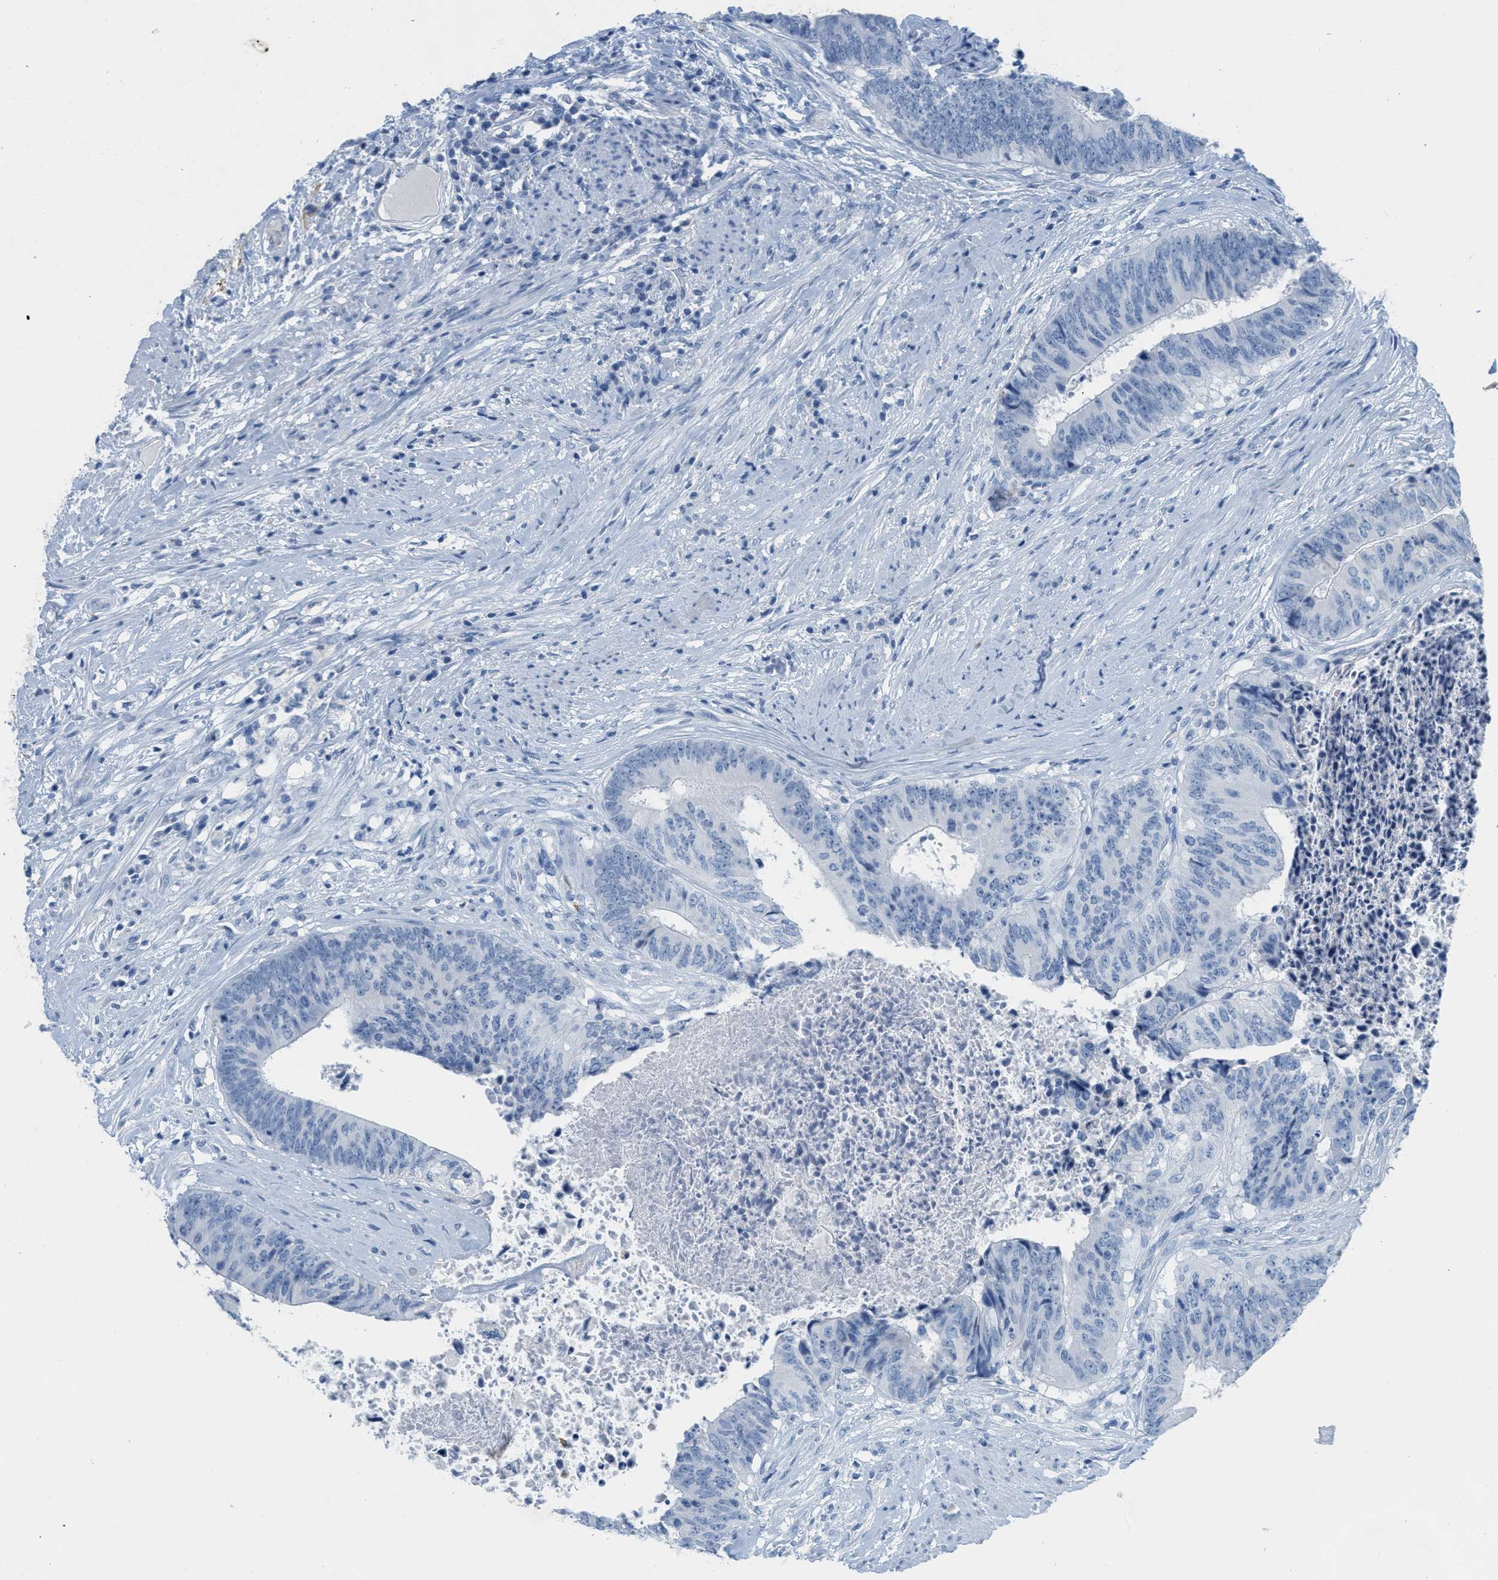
{"staining": {"intensity": "negative", "quantity": "none", "location": "none"}, "tissue": "colorectal cancer", "cell_type": "Tumor cells", "image_type": "cancer", "snomed": [{"axis": "morphology", "description": "Adenocarcinoma, NOS"}, {"axis": "topography", "description": "Rectum"}], "caption": "Immunohistochemistry of human colorectal cancer (adenocarcinoma) shows no staining in tumor cells. (Immunohistochemistry, brightfield microscopy, high magnification).", "gene": "GPM6A", "patient": {"sex": "male", "age": 72}}